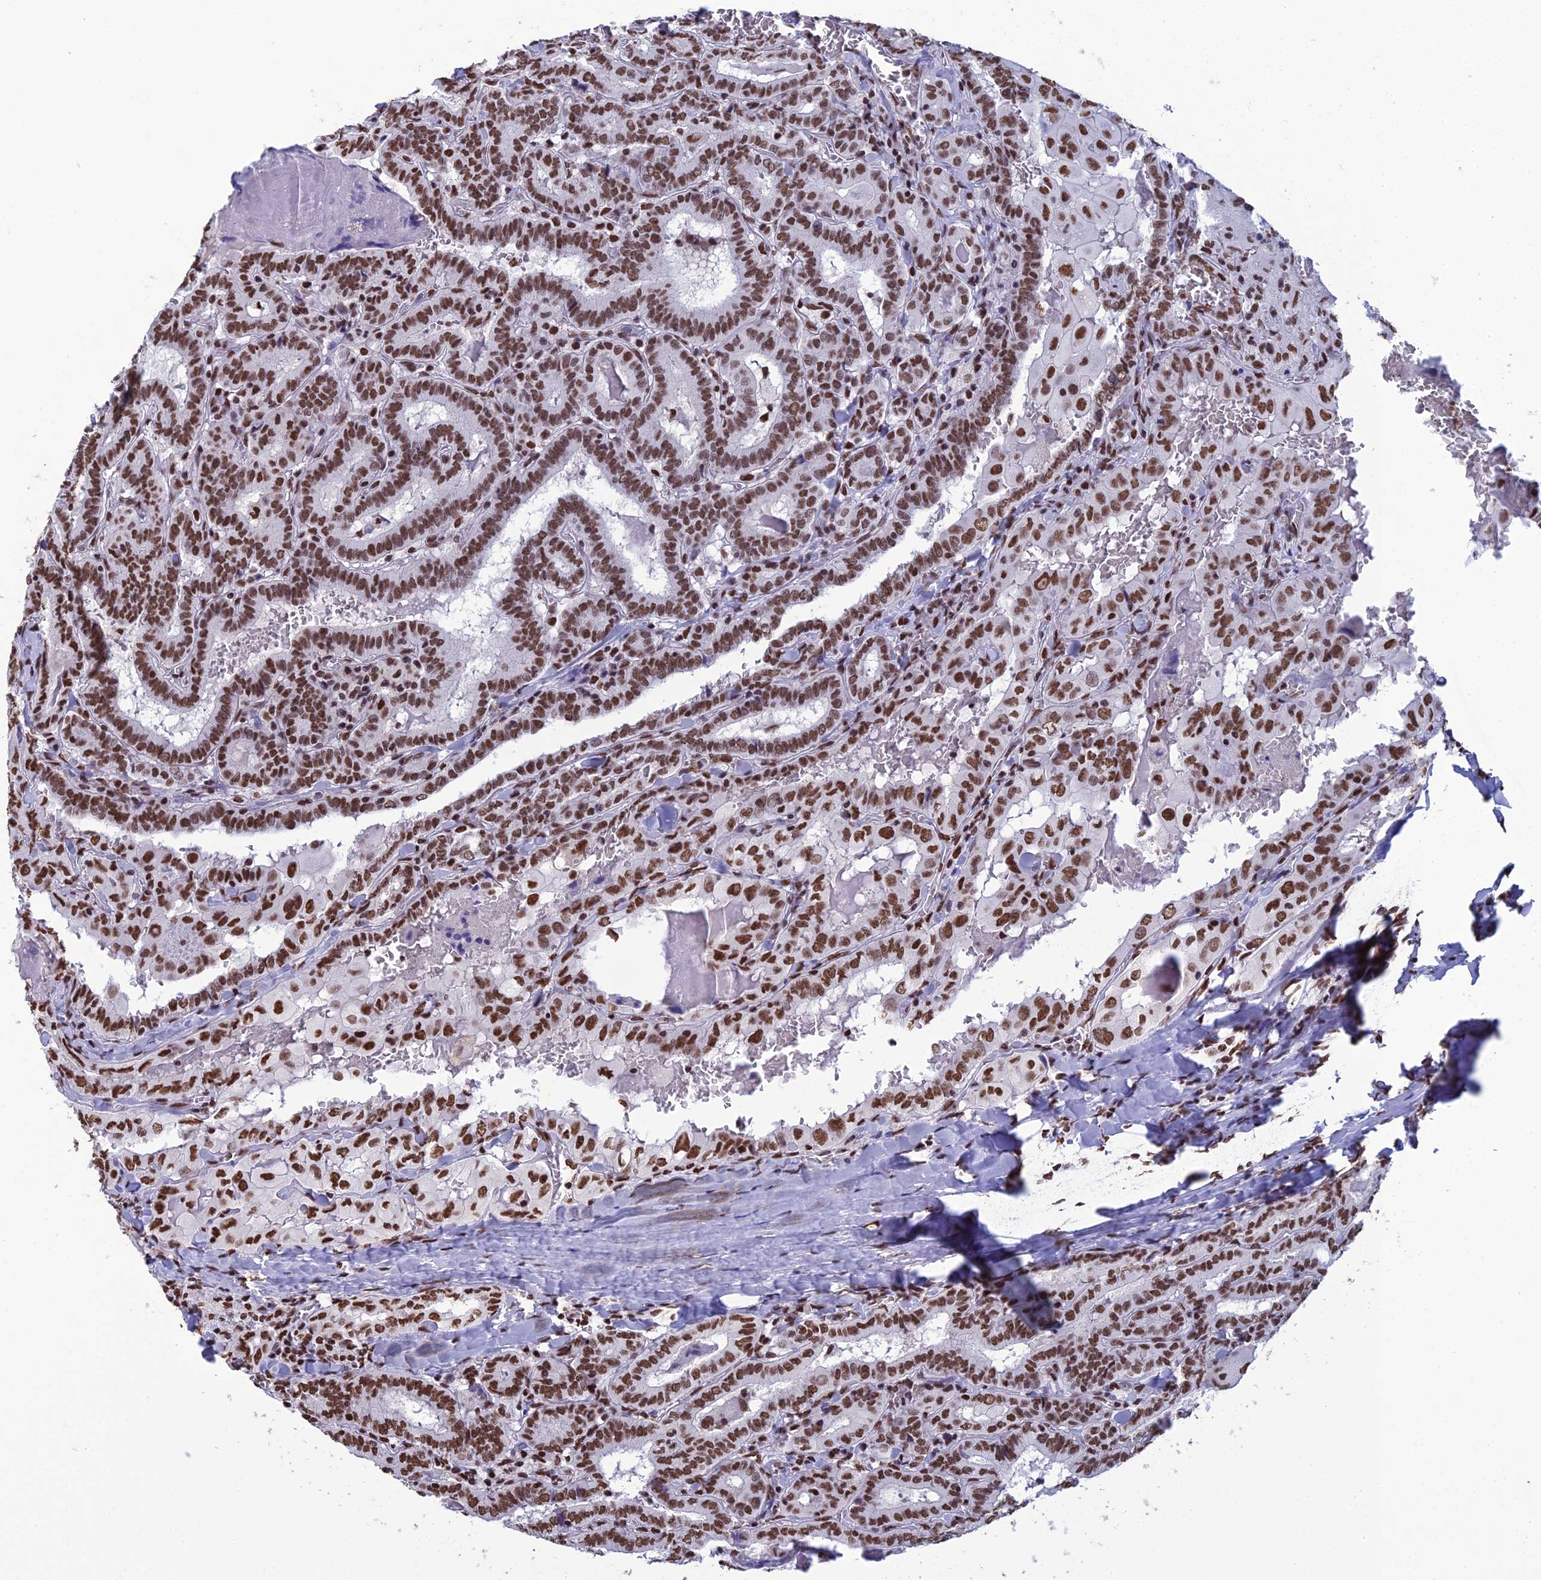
{"staining": {"intensity": "strong", "quantity": ">75%", "location": "nuclear"}, "tissue": "thyroid cancer", "cell_type": "Tumor cells", "image_type": "cancer", "snomed": [{"axis": "morphology", "description": "Papillary adenocarcinoma, NOS"}, {"axis": "topography", "description": "Thyroid gland"}], "caption": "This is an image of immunohistochemistry (IHC) staining of thyroid papillary adenocarcinoma, which shows strong staining in the nuclear of tumor cells.", "gene": "PRAMEF12", "patient": {"sex": "female", "age": 72}}